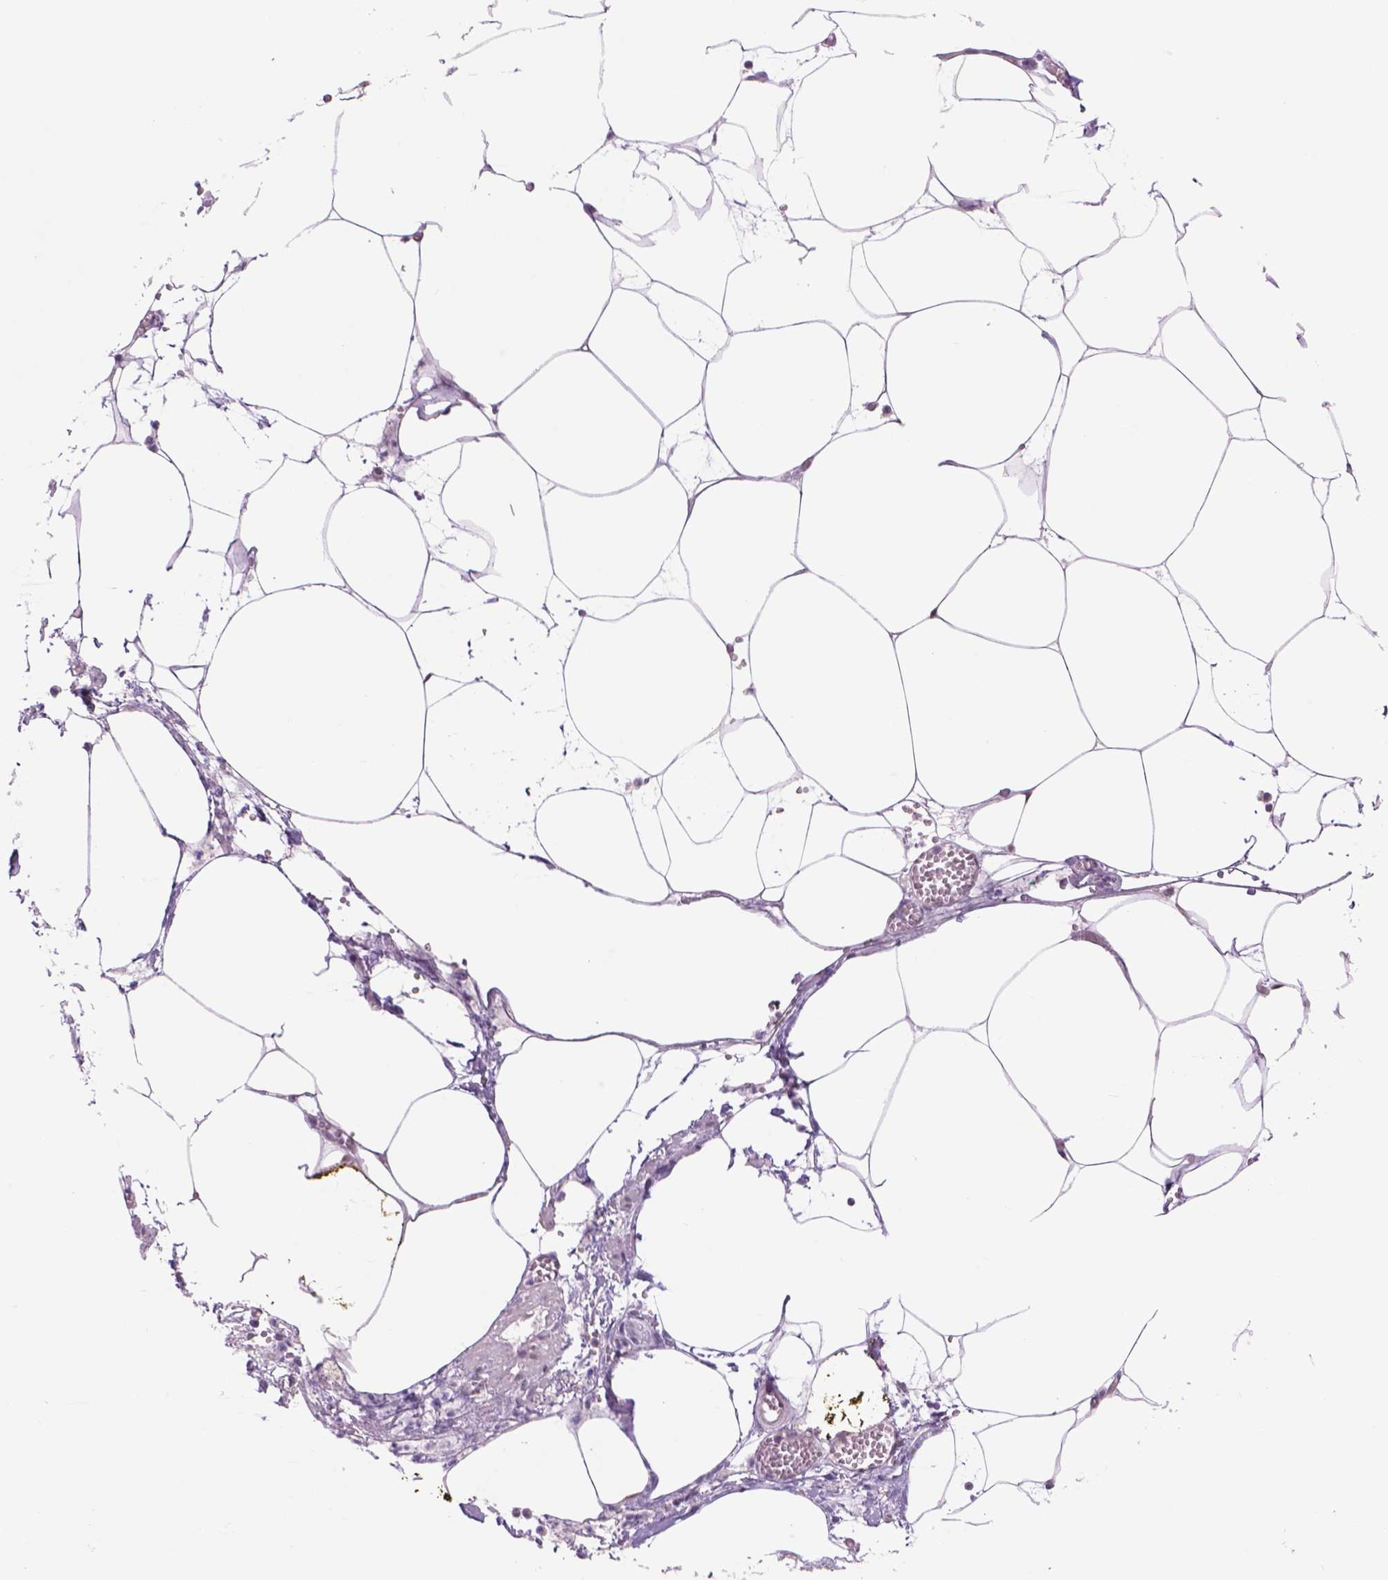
{"staining": {"intensity": "weak", "quantity": "<25%", "location": "nuclear"}, "tissue": "adipose tissue", "cell_type": "Adipocytes", "image_type": "normal", "snomed": [{"axis": "morphology", "description": "Normal tissue, NOS"}, {"axis": "topography", "description": "Adipose tissue"}, {"axis": "topography", "description": "Pancreas"}, {"axis": "topography", "description": "Peripheral nerve tissue"}], "caption": "High power microscopy image of an immunohistochemistry histopathology image of unremarkable adipose tissue, revealing no significant positivity in adipocytes. Nuclei are stained in blue.", "gene": "POLR3D", "patient": {"sex": "female", "age": 58}}